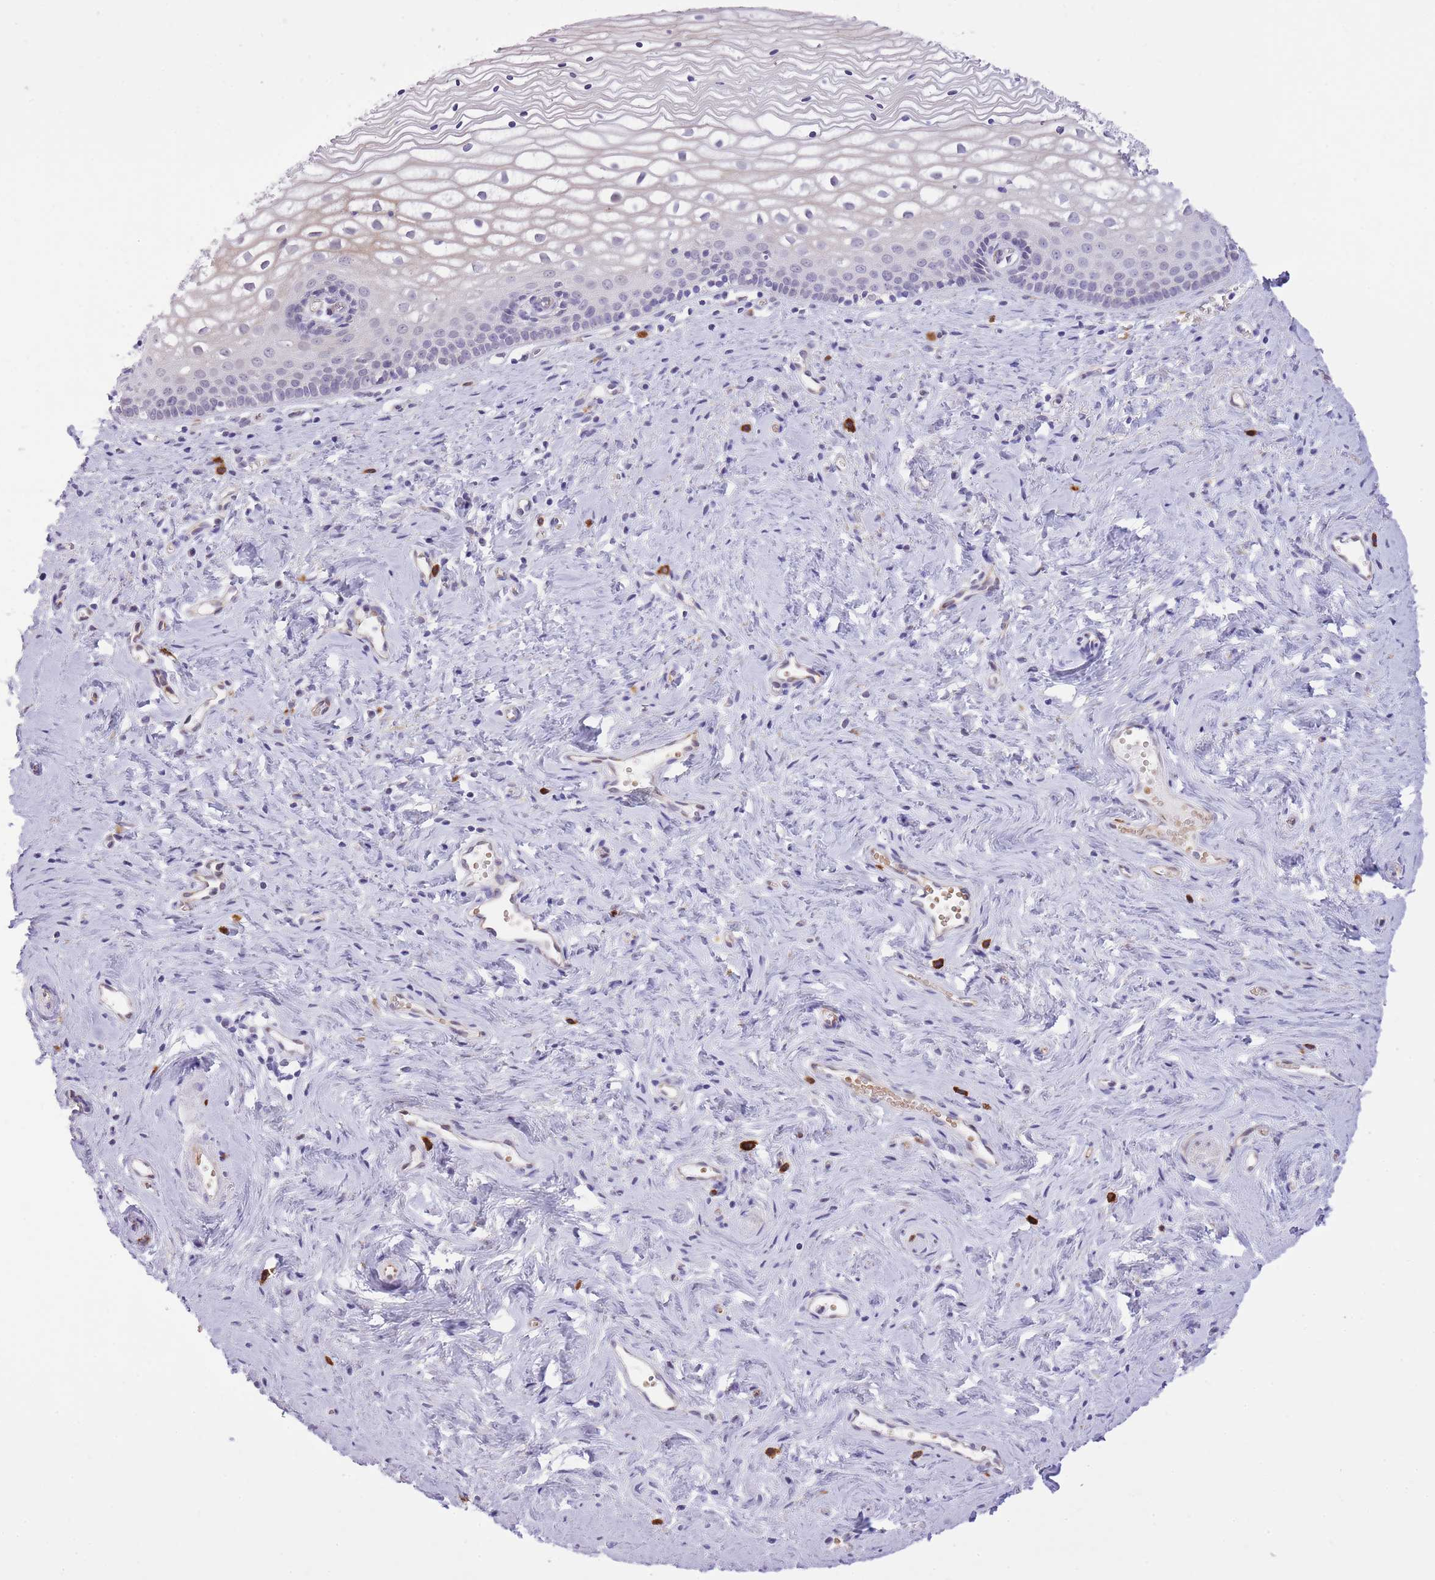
{"staining": {"intensity": "weak", "quantity": "<25%", "location": "cytoplasmic/membranous"}, "tissue": "vagina", "cell_type": "Squamous epithelial cells", "image_type": "normal", "snomed": [{"axis": "morphology", "description": "Normal tissue, NOS"}, {"axis": "topography", "description": "Vagina"}], "caption": "Protein analysis of unremarkable vagina shows no significant positivity in squamous epithelial cells. (Stains: DAB (3,3'-diaminobenzidine) immunohistochemistry with hematoxylin counter stain, Microscopy: brightfield microscopy at high magnification).", "gene": "MEIOSIN", "patient": {"sex": "female", "age": 59}}